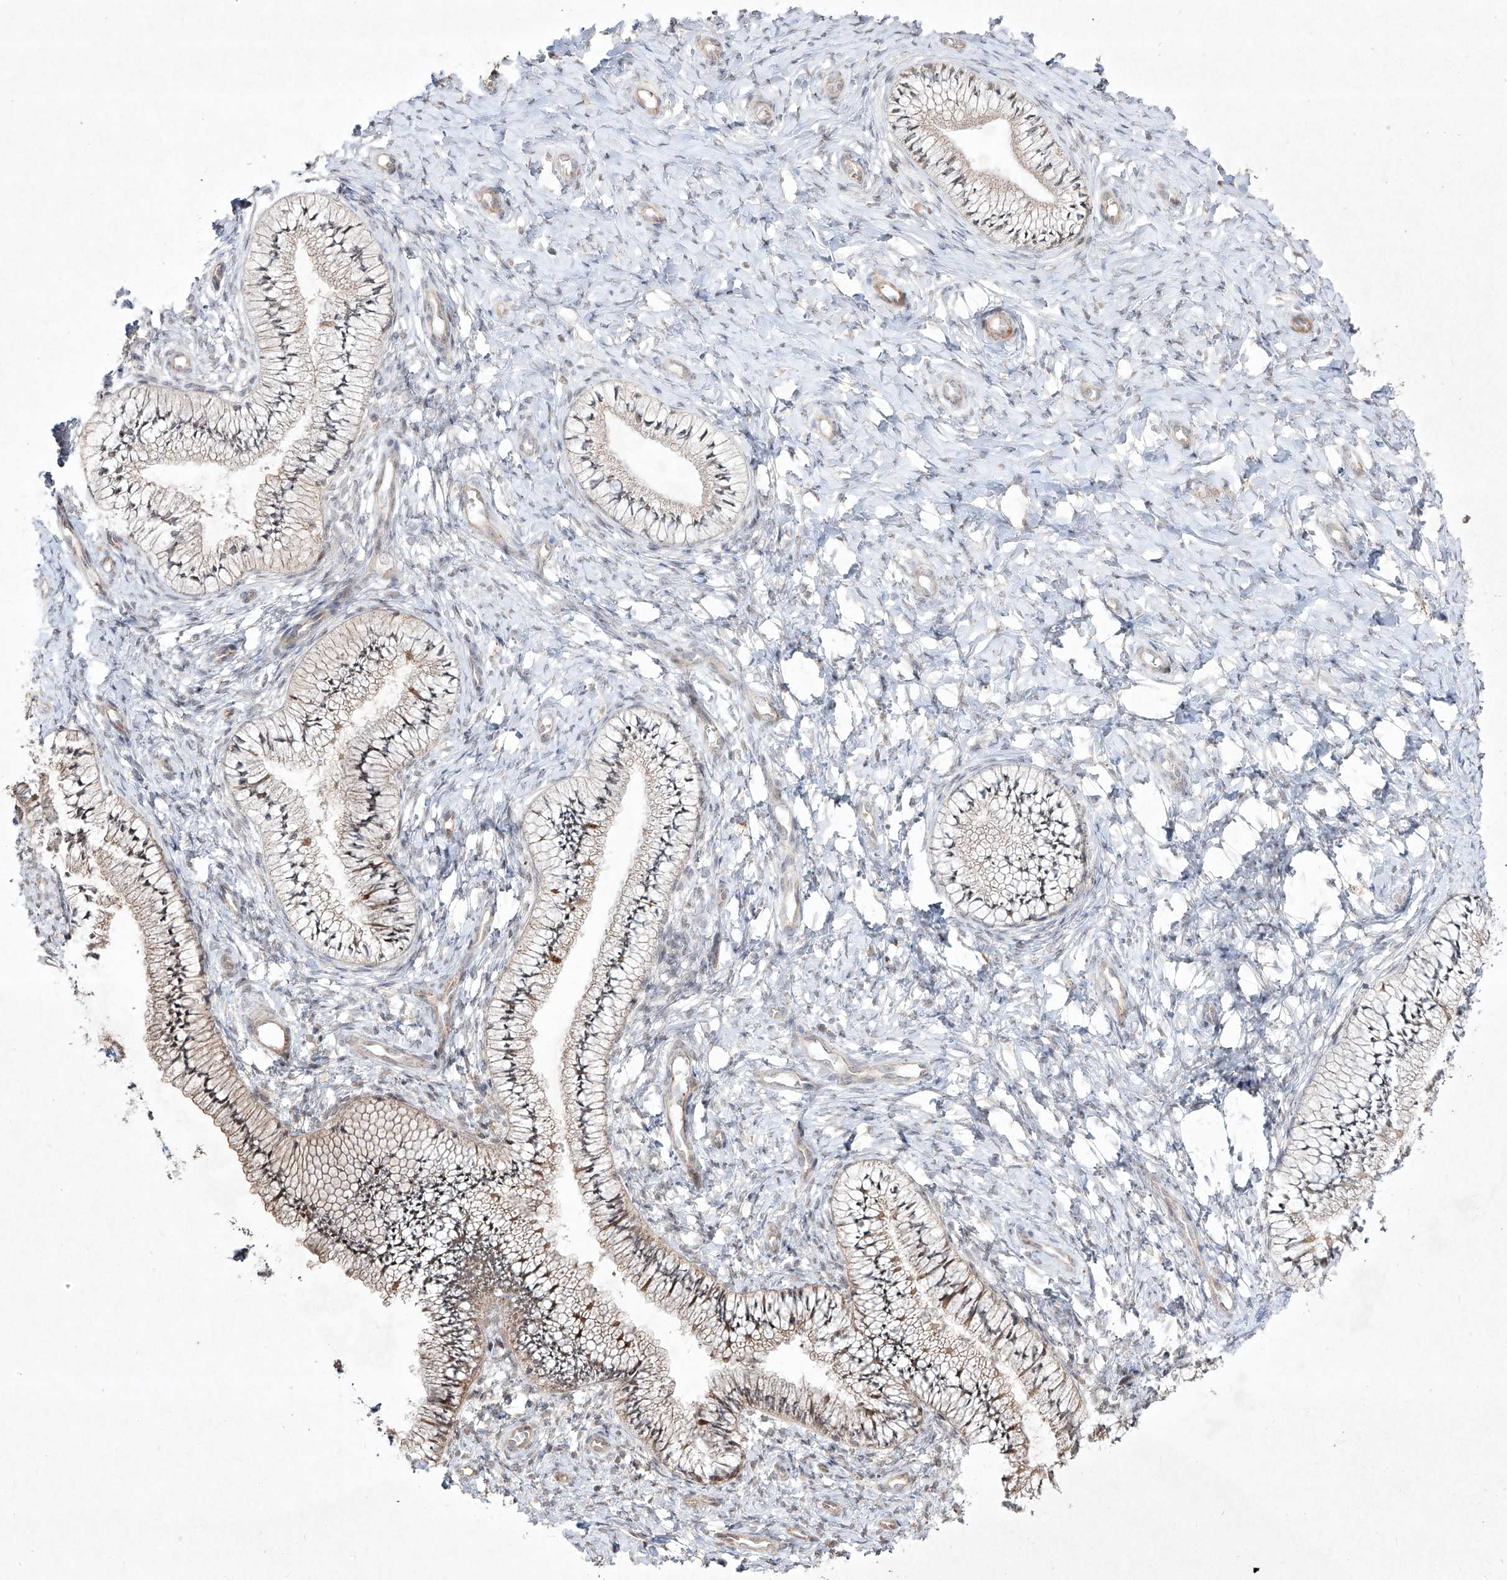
{"staining": {"intensity": "moderate", "quantity": "25%-75%", "location": "cytoplasmic/membranous"}, "tissue": "cervix", "cell_type": "Glandular cells", "image_type": "normal", "snomed": [{"axis": "morphology", "description": "Normal tissue, NOS"}, {"axis": "topography", "description": "Cervix"}], "caption": "A high-resolution micrograph shows immunohistochemistry staining of unremarkable cervix, which displays moderate cytoplasmic/membranous expression in approximately 25%-75% of glandular cells.", "gene": "KDM1B", "patient": {"sex": "female", "age": 36}}